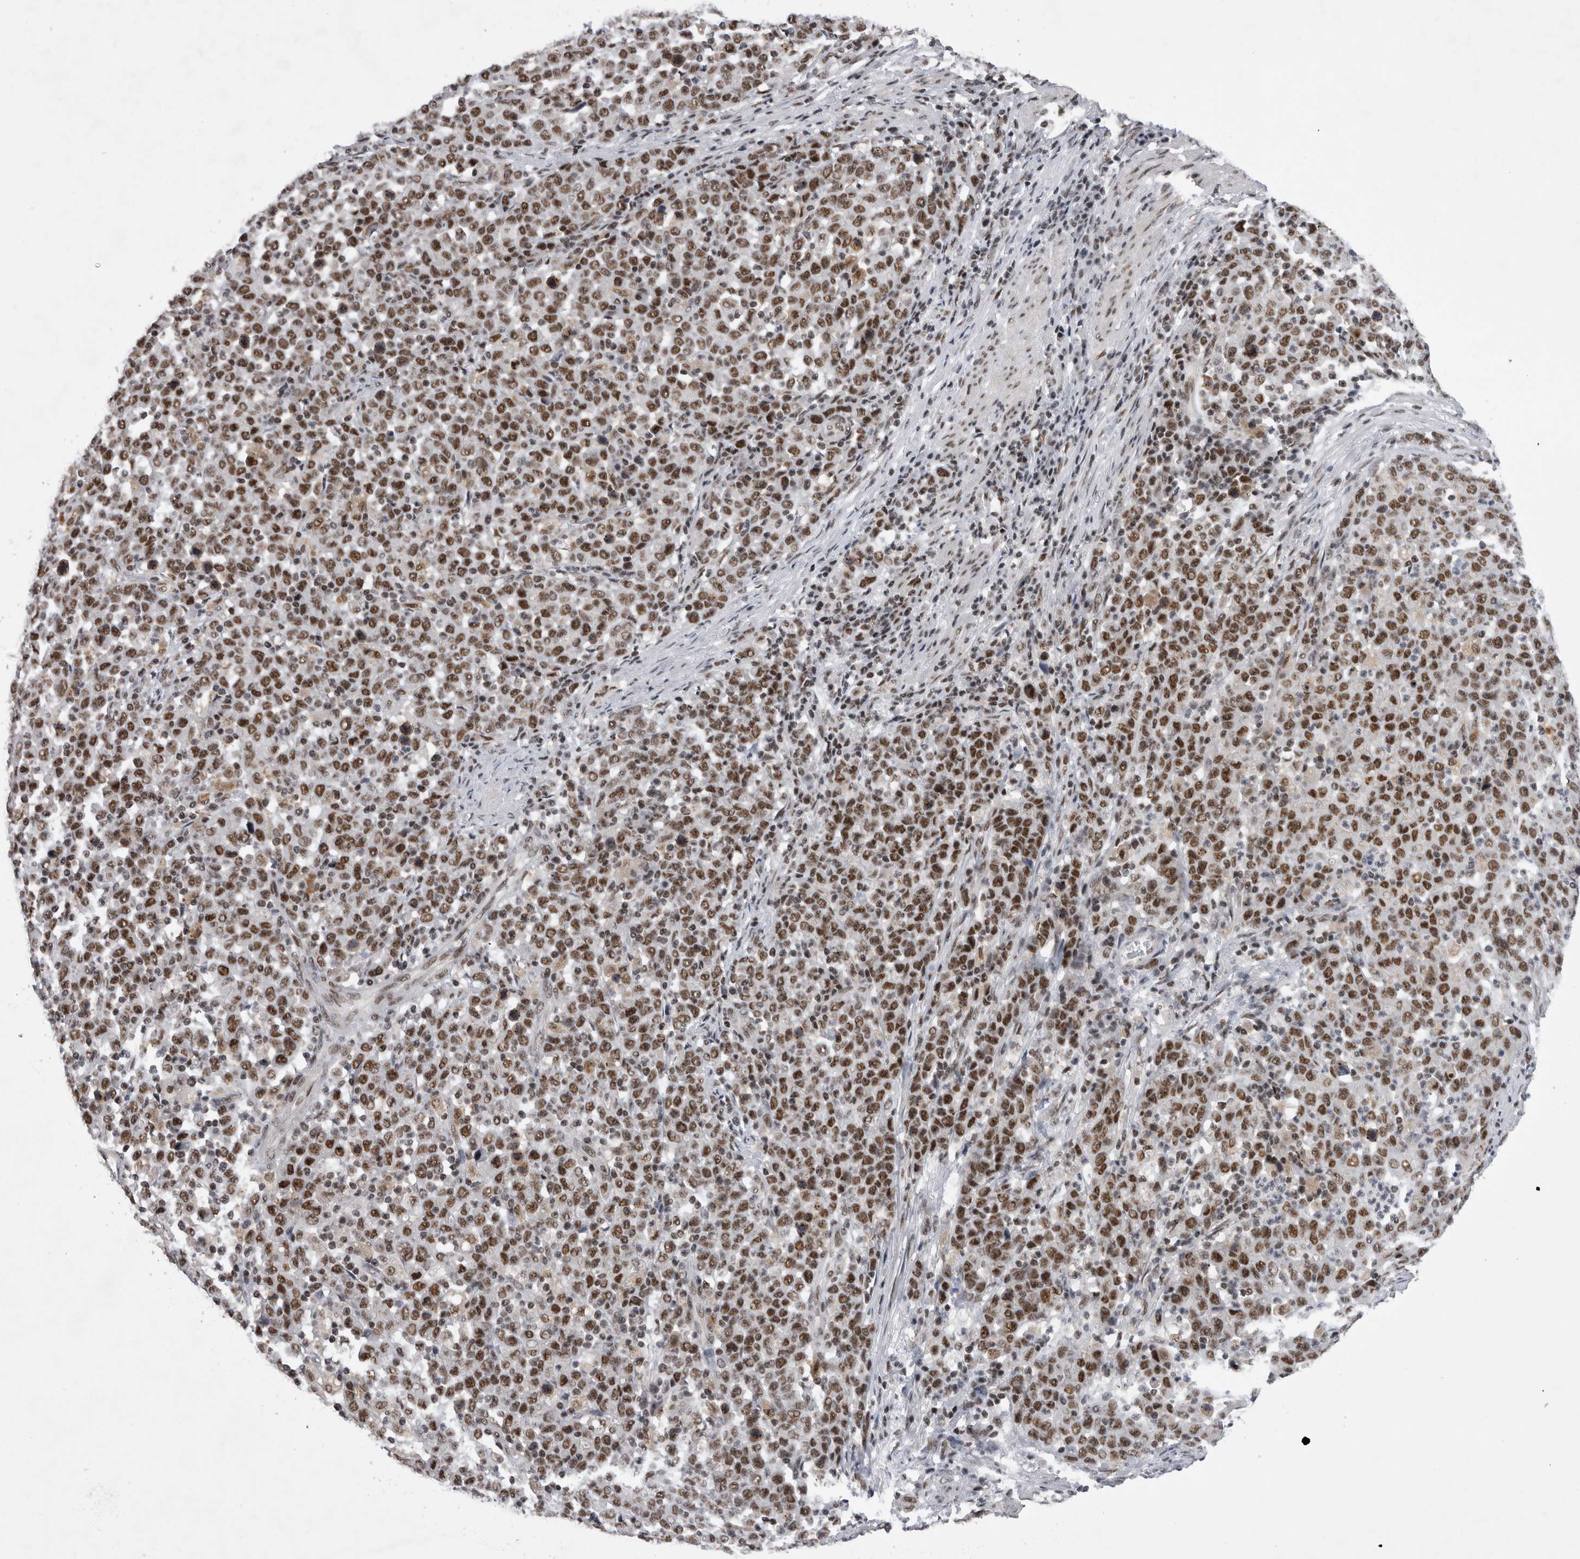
{"staining": {"intensity": "moderate", "quantity": ">75%", "location": "nuclear"}, "tissue": "stomach cancer", "cell_type": "Tumor cells", "image_type": "cancer", "snomed": [{"axis": "morphology", "description": "Adenocarcinoma, NOS"}, {"axis": "topography", "description": "Stomach, upper"}], "caption": "Human stomach cancer stained for a protein (brown) reveals moderate nuclear positive positivity in about >75% of tumor cells.", "gene": "CDK11A", "patient": {"sex": "male", "age": 69}}